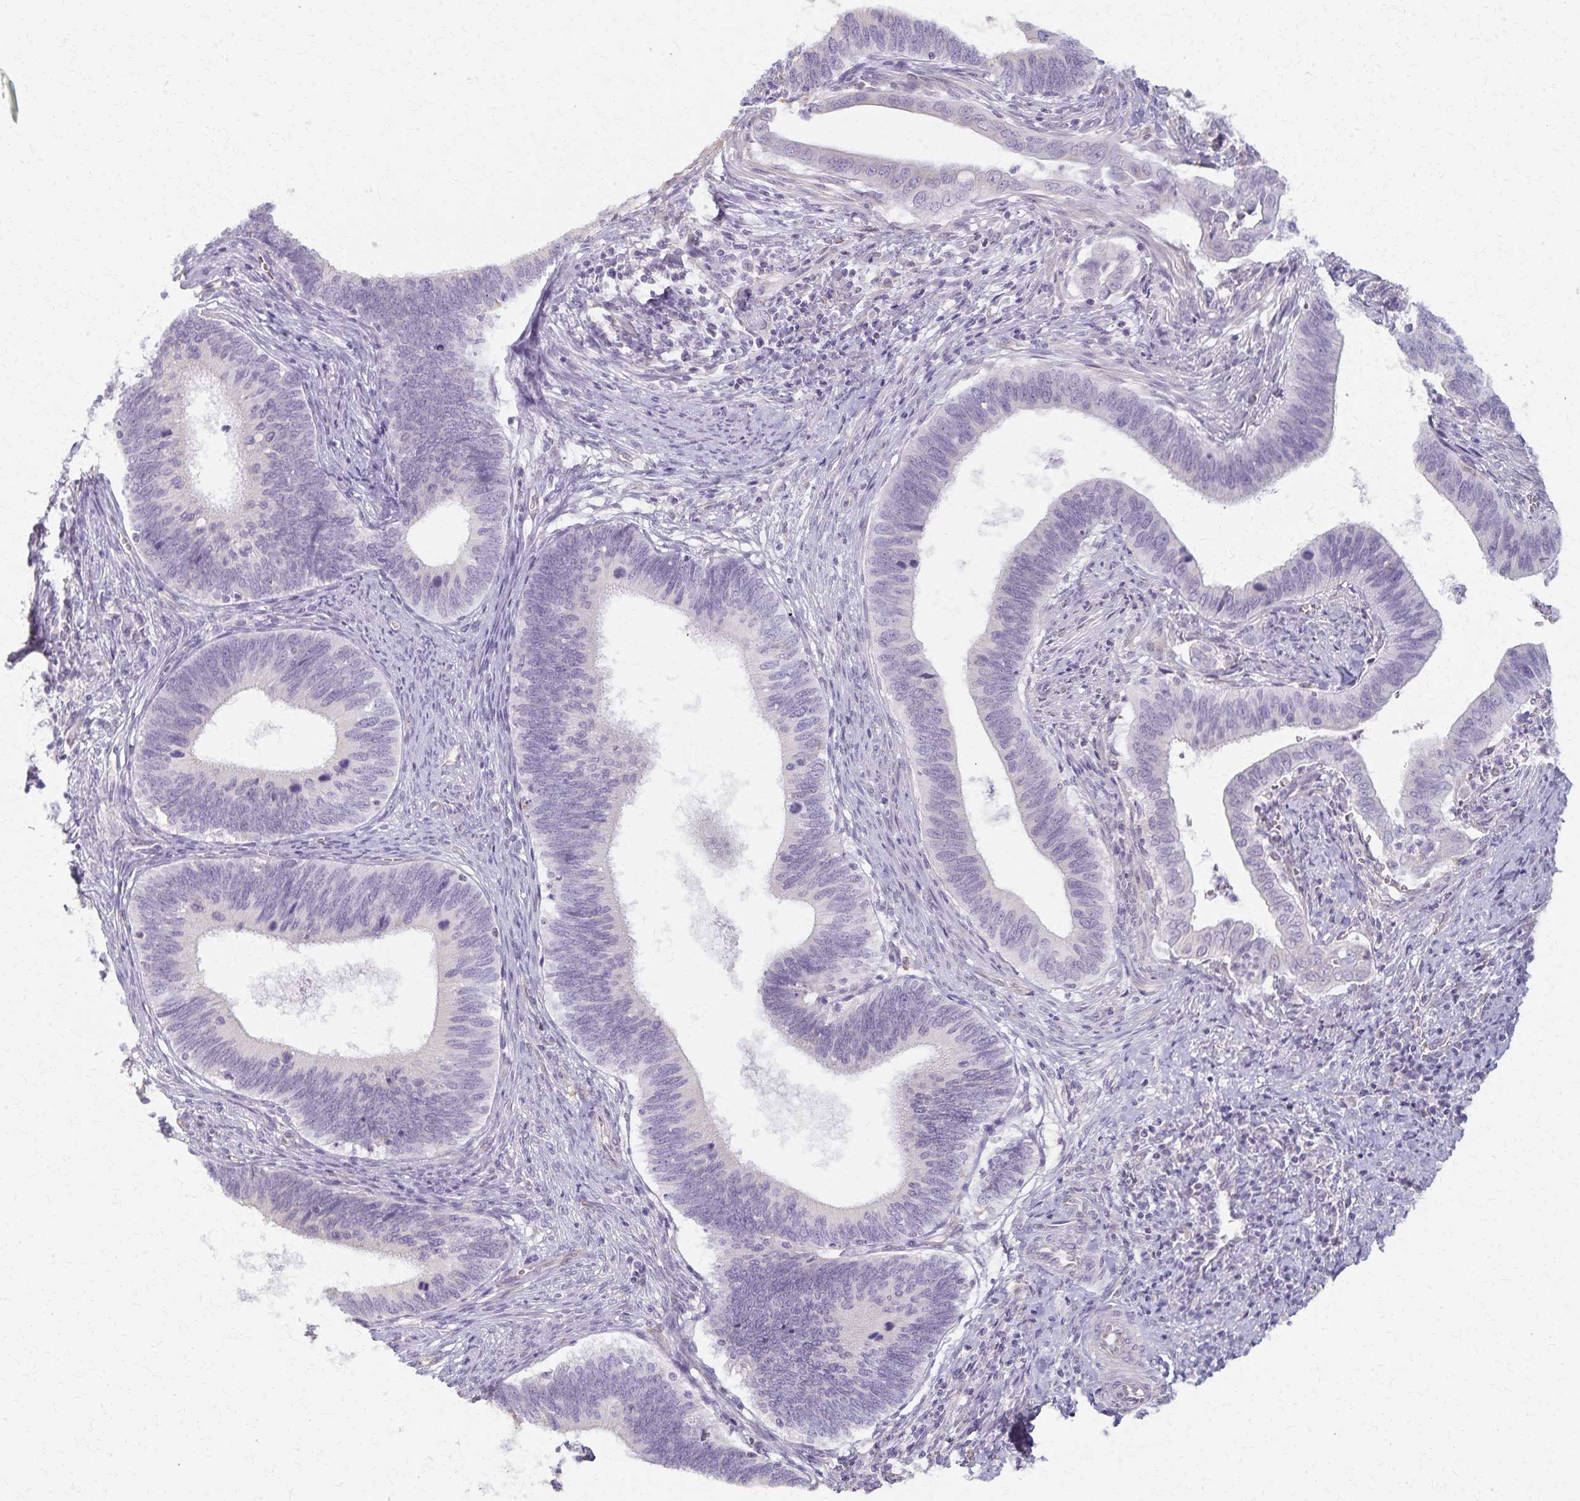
{"staining": {"intensity": "negative", "quantity": "none", "location": "none"}, "tissue": "cervical cancer", "cell_type": "Tumor cells", "image_type": "cancer", "snomed": [{"axis": "morphology", "description": "Adenocarcinoma, NOS"}, {"axis": "topography", "description": "Cervix"}], "caption": "DAB immunohistochemical staining of human cervical cancer (adenocarcinoma) displays no significant expression in tumor cells.", "gene": "KISS1", "patient": {"sex": "female", "age": 42}}